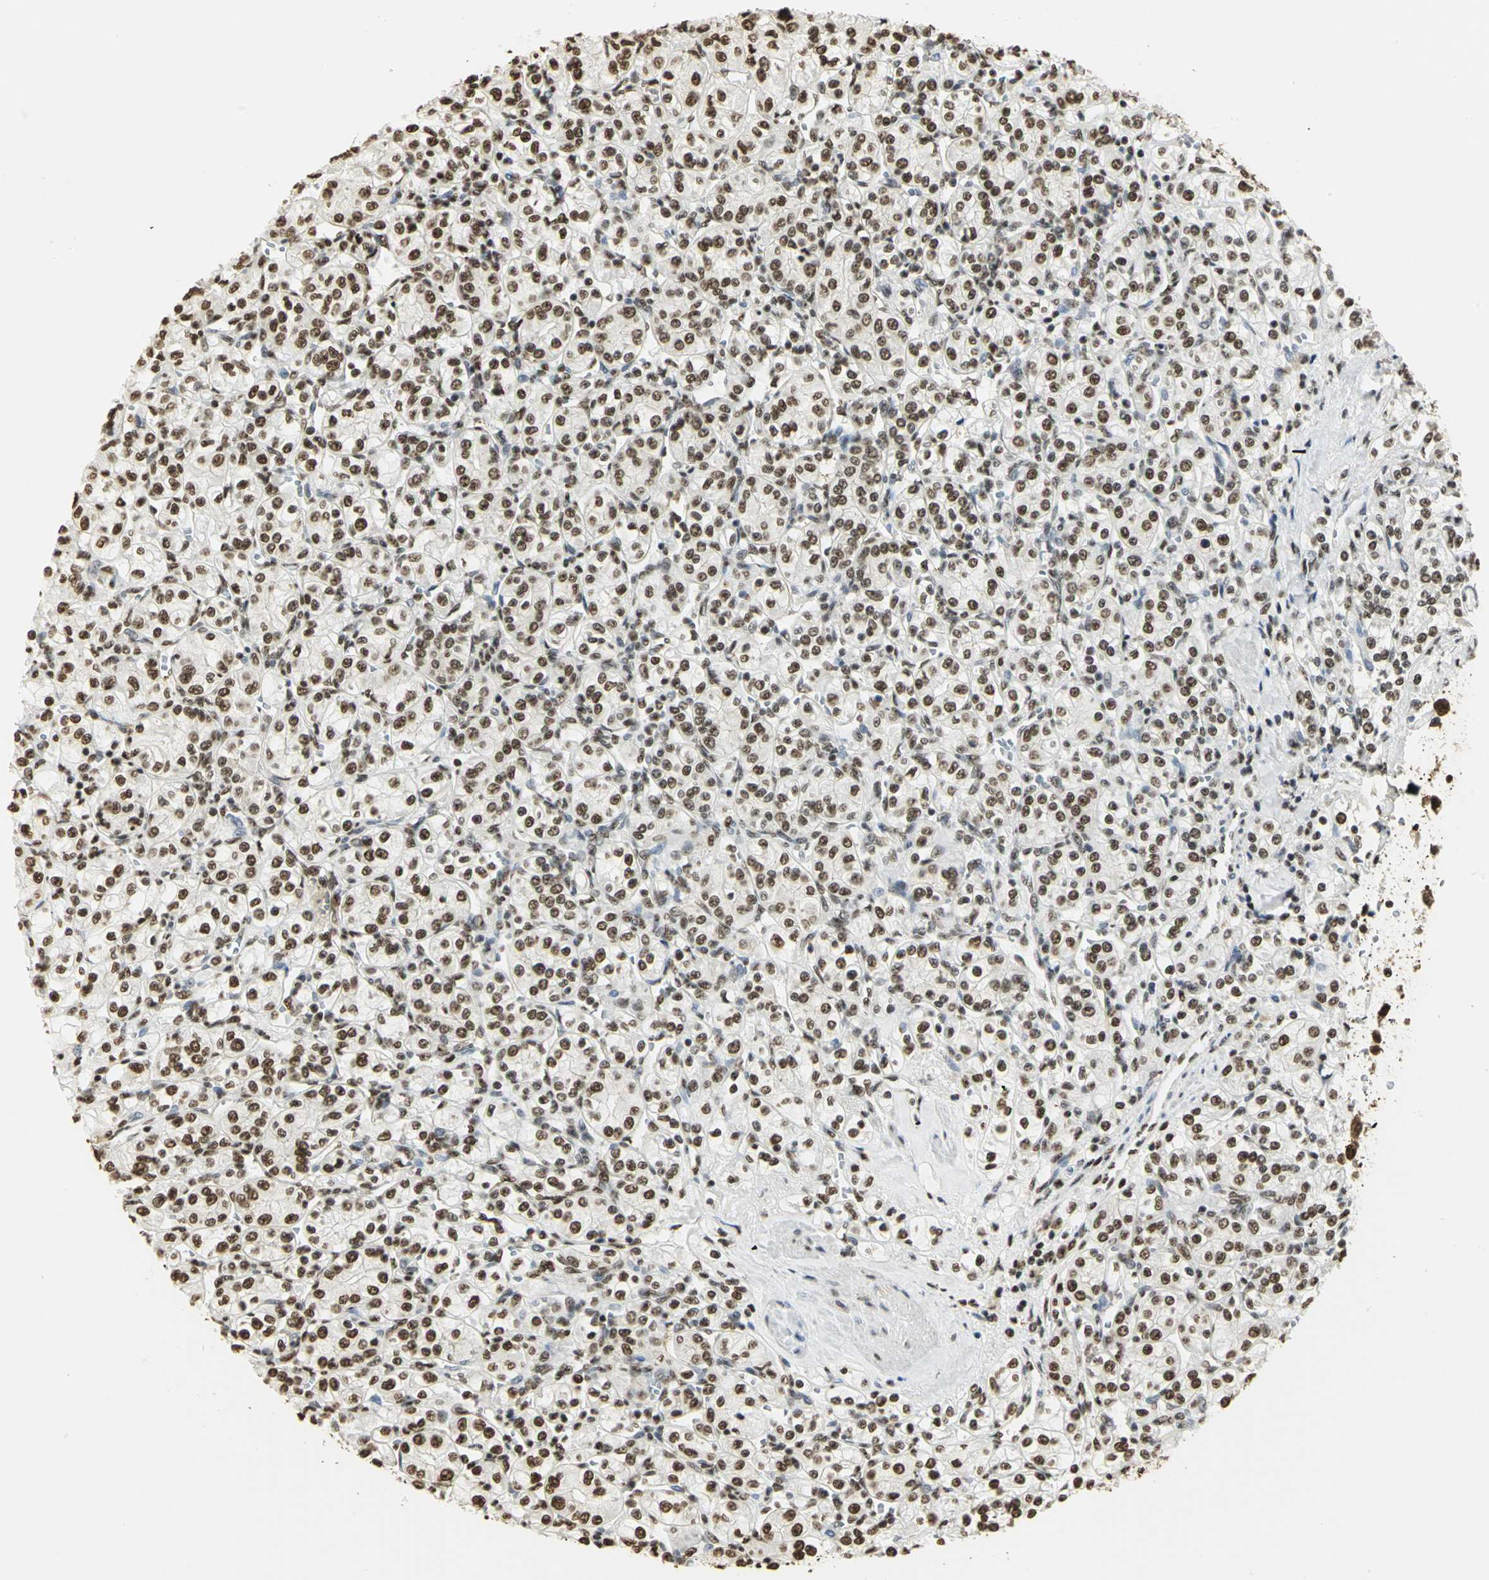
{"staining": {"intensity": "moderate", "quantity": ">75%", "location": "nuclear"}, "tissue": "renal cancer", "cell_type": "Tumor cells", "image_type": "cancer", "snomed": [{"axis": "morphology", "description": "Adenocarcinoma, NOS"}, {"axis": "topography", "description": "Kidney"}], "caption": "This is a photomicrograph of IHC staining of renal cancer (adenocarcinoma), which shows moderate expression in the nuclear of tumor cells.", "gene": "SET", "patient": {"sex": "male", "age": 77}}